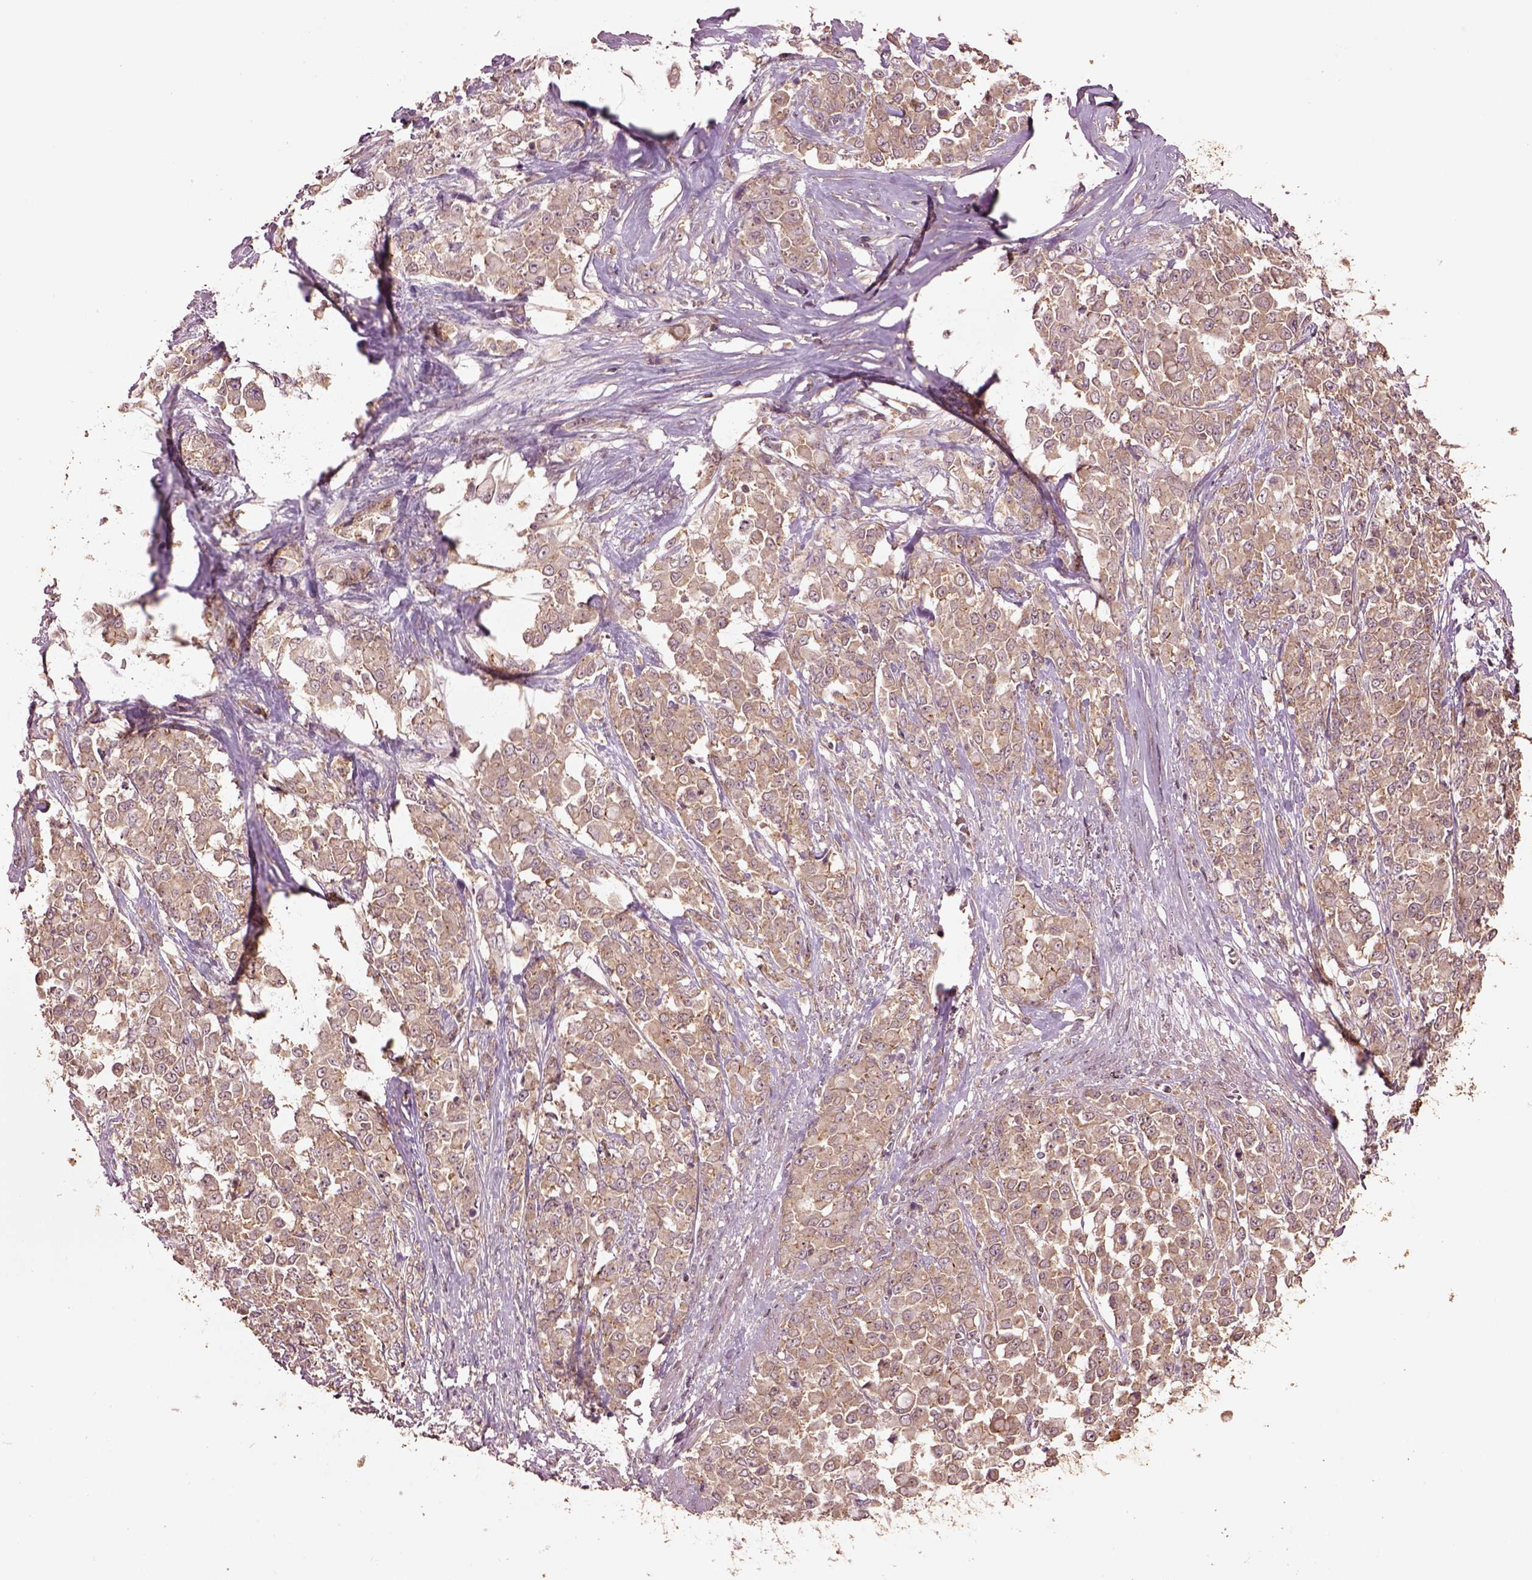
{"staining": {"intensity": "weak", "quantity": ">75%", "location": "cytoplasmic/membranous"}, "tissue": "stomach cancer", "cell_type": "Tumor cells", "image_type": "cancer", "snomed": [{"axis": "morphology", "description": "Adenocarcinoma, NOS"}, {"axis": "topography", "description": "Stomach"}], "caption": "Immunohistochemistry (DAB) staining of human stomach cancer (adenocarcinoma) shows weak cytoplasmic/membranous protein positivity in about >75% of tumor cells.", "gene": "MTHFS", "patient": {"sex": "female", "age": 76}}